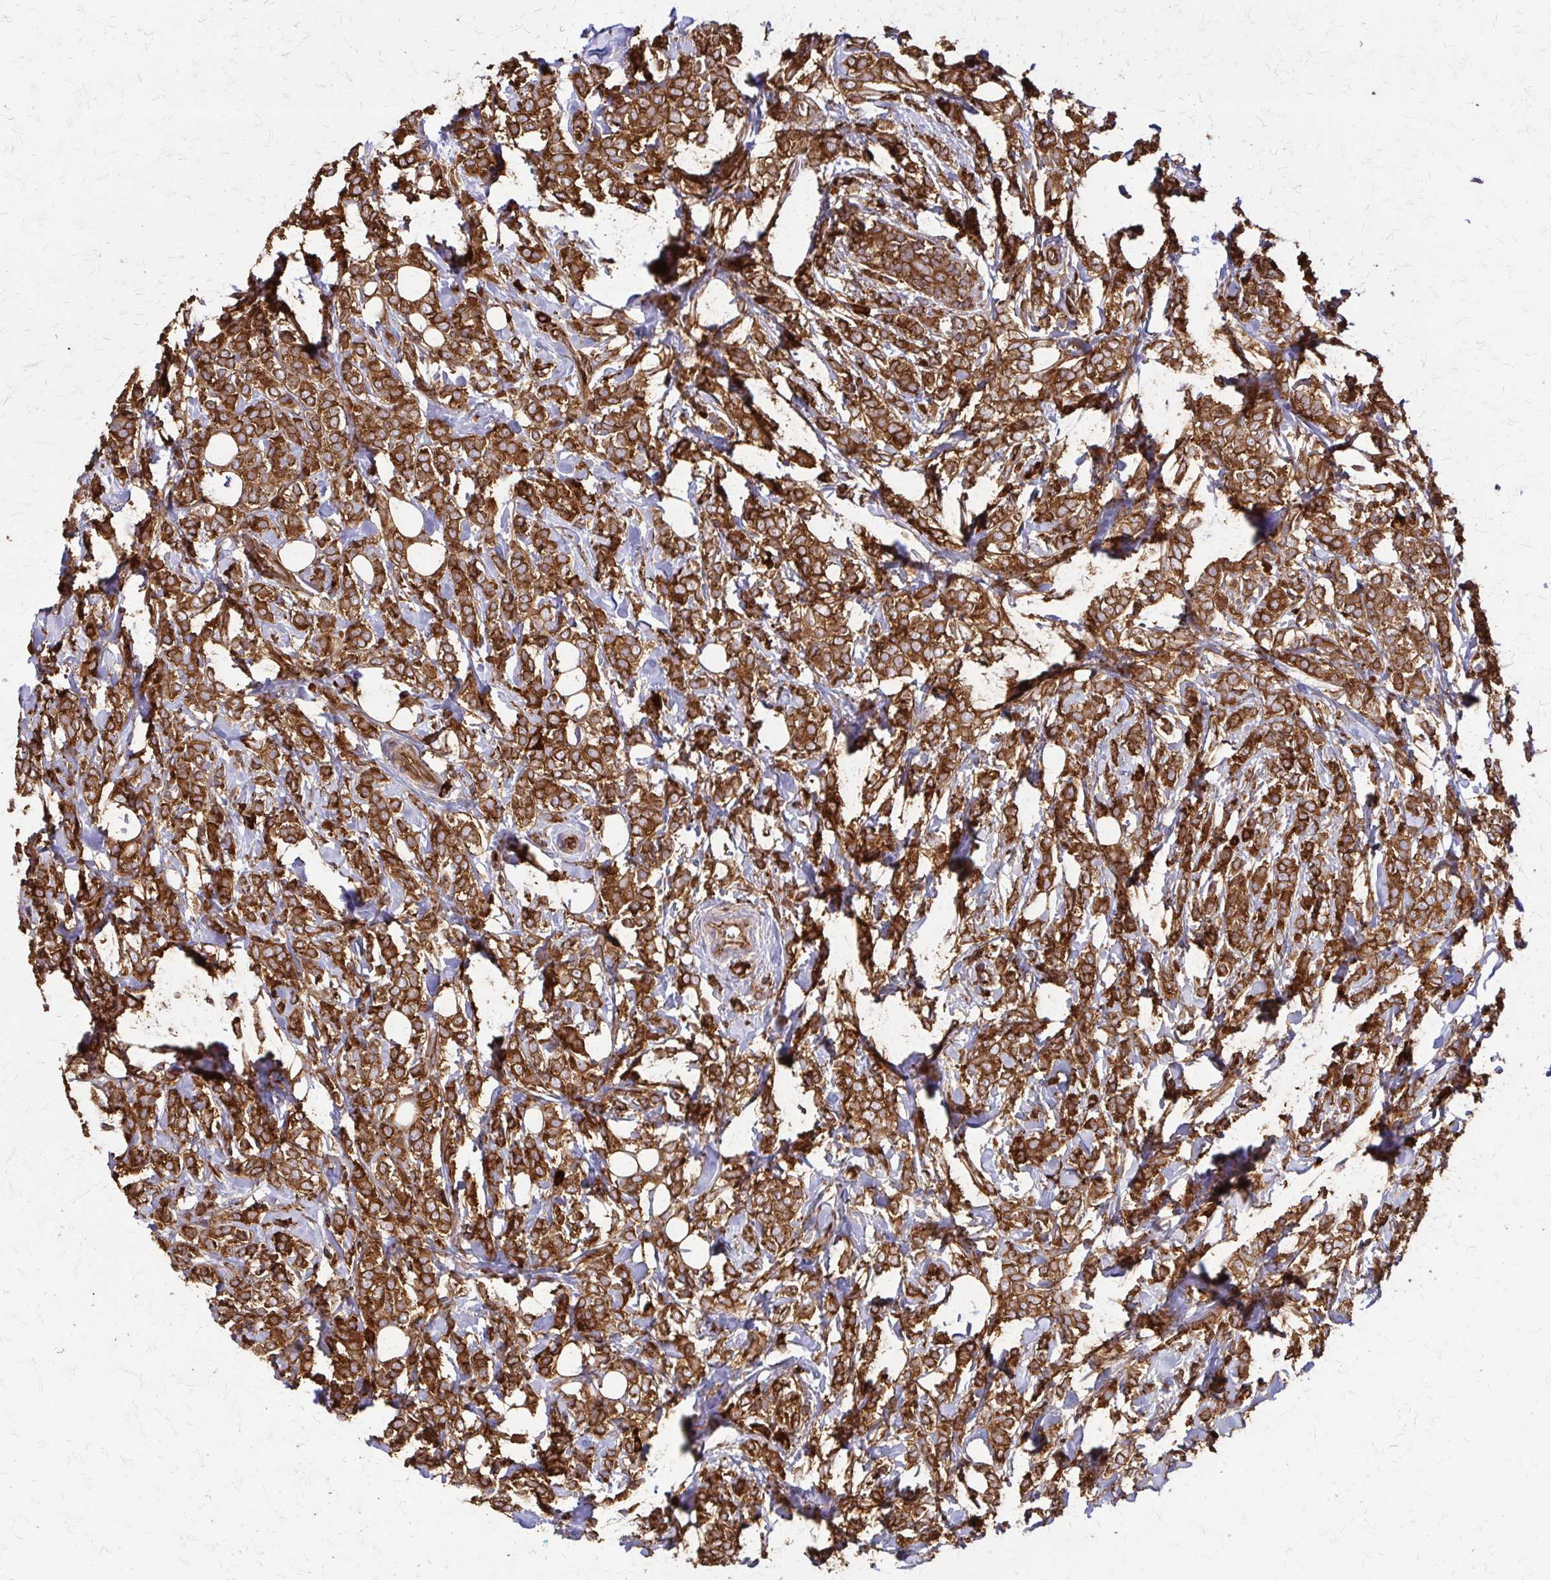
{"staining": {"intensity": "strong", "quantity": ">75%", "location": "cytoplasmic/membranous"}, "tissue": "breast cancer", "cell_type": "Tumor cells", "image_type": "cancer", "snomed": [{"axis": "morphology", "description": "Lobular carcinoma"}, {"axis": "topography", "description": "Breast"}], "caption": "A photomicrograph of human breast cancer (lobular carcinoma) stained for a protein displays strong cytoplasmic/membranous brown staining in tumor cells. The staining was performed using DAB (3,3'-diaminobenzidine), with brown indicating positive protein expression. Nuclei are stained blue with hematoxylin.", "gene": "EEF2", "patient": {"sex": "female", "age": 49}}